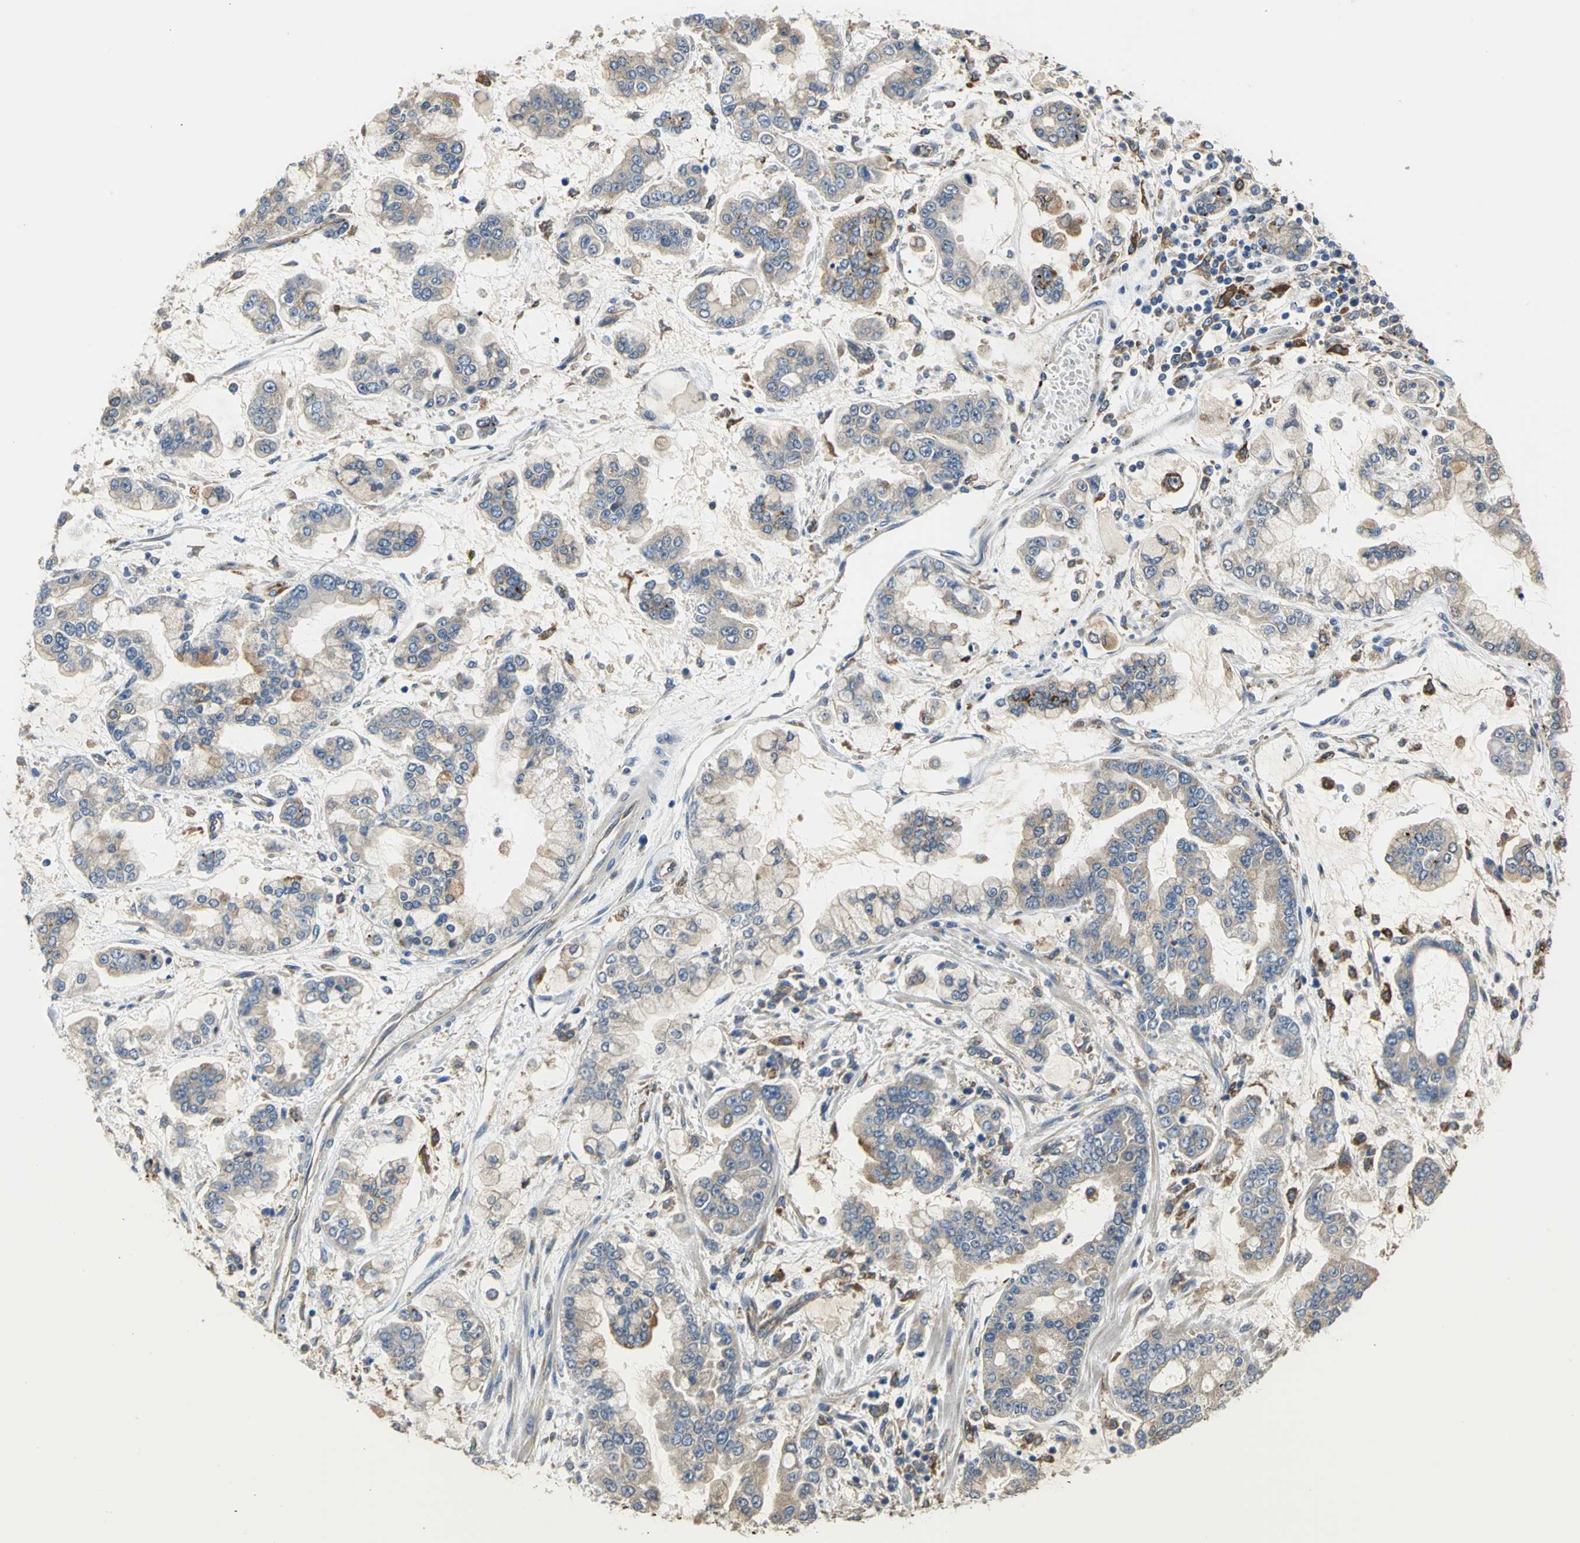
{"staining": {"intensity": "weak", "quantity": "25%-75%", "location": "cytoplasmic/membranous,nuclear"}, "tissue": "stomach cancer", "cell_type": "Tumor cells", "image_type": "cancer", "snomed": [{"axis": "morphology", "description": "Normal tissue, NOS"}, {"axis": "morphology", "description": "Adenocarcinoma, NOS"}, {"axis": "topography", "description": "Stomach, upper"}, {"axis": "topography", "description": "Stomach"}], "caption": "About 25%-75% of tumor cells in human adenocarcinoma (stomach) display weak cytoplasmic/membranous and nuclear protein expression as visualized by brown immunohistochemical staining.", "gene": "DIAPH2", "patient": {"sex": "male", "age": 76}}